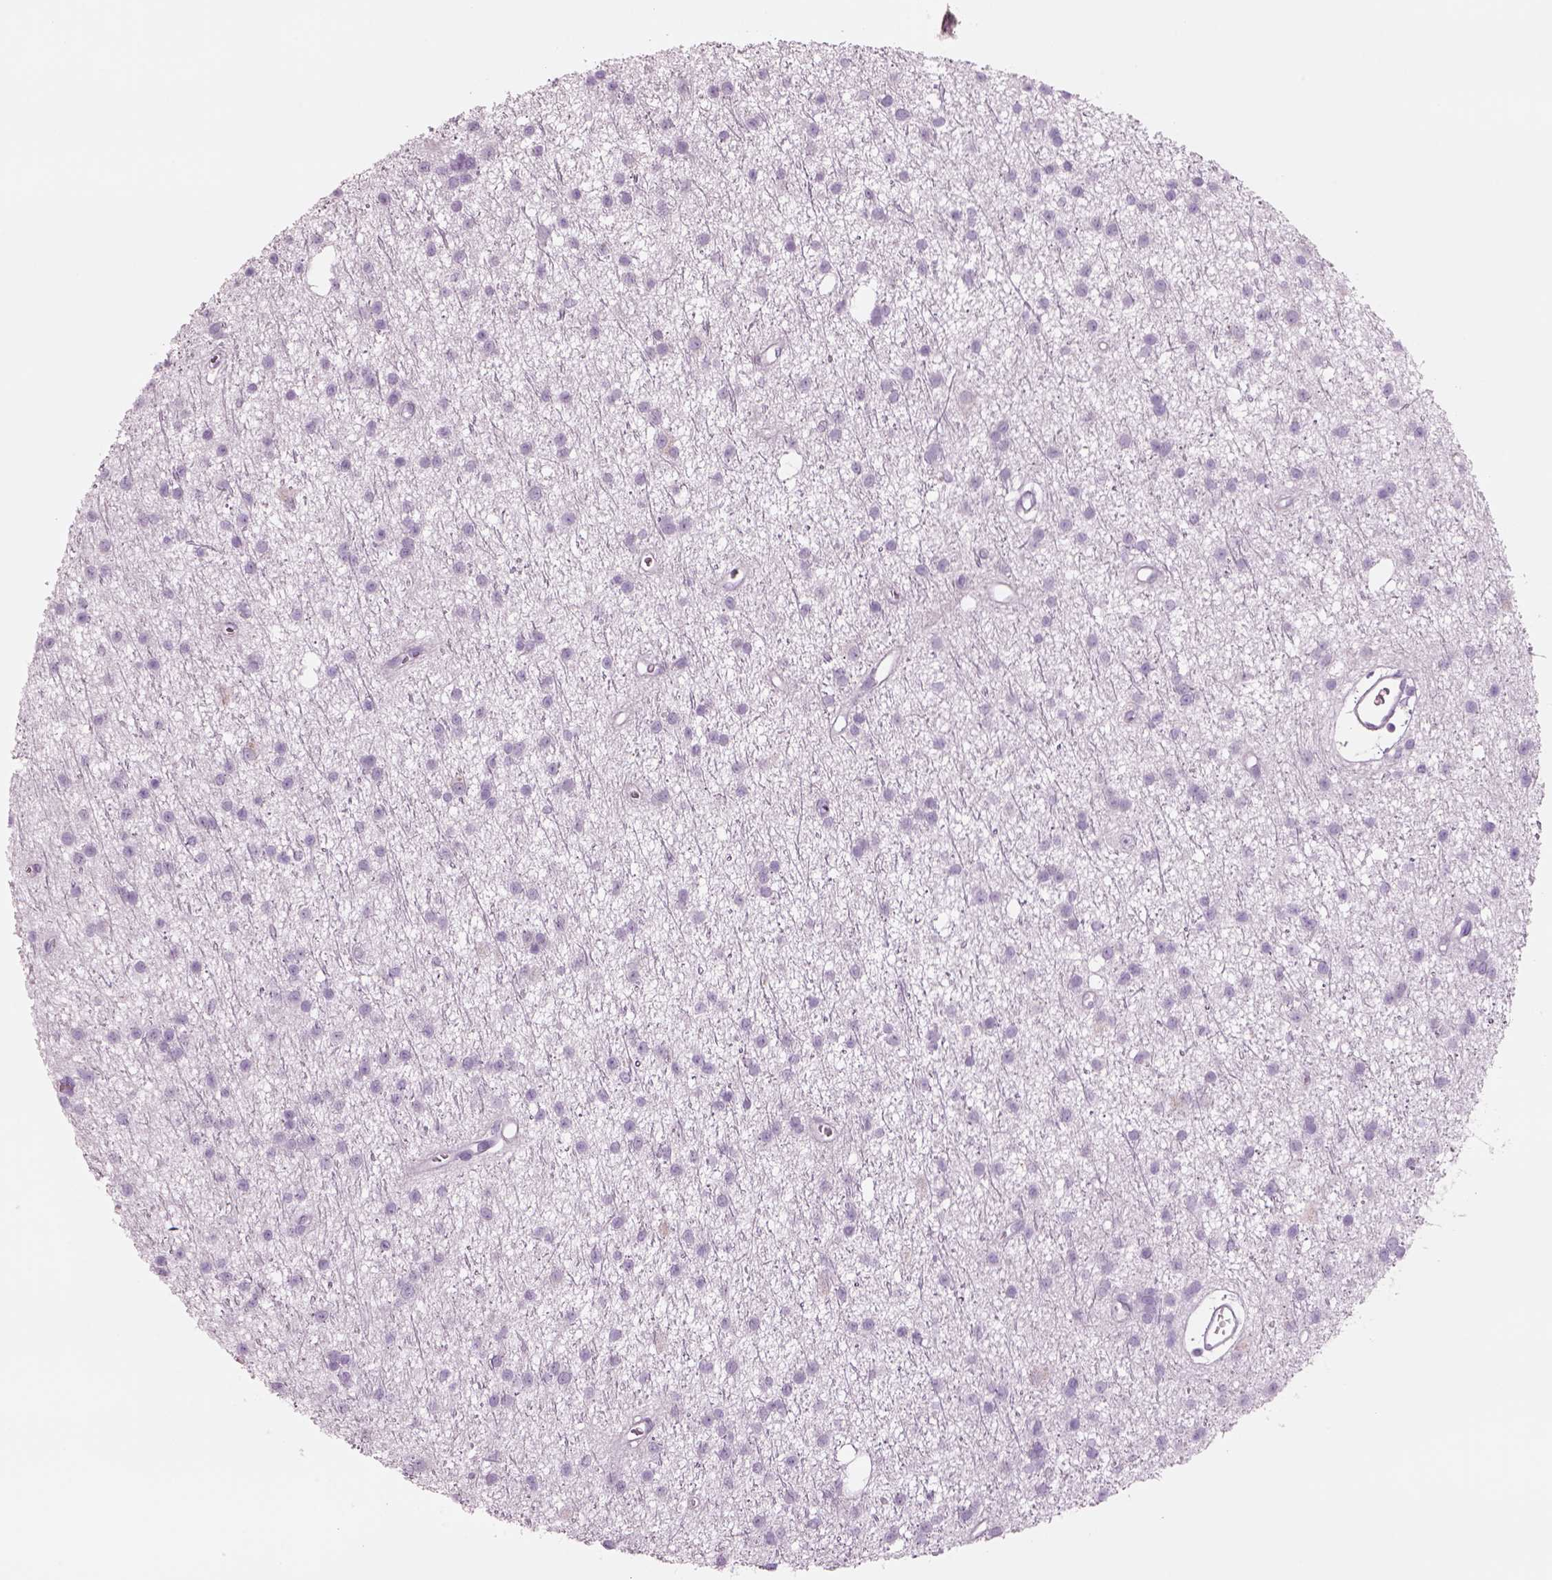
{"staining": {"intensity": "negative", "quantity": "none", "location": "none"}, "tissue": "glioma", "cell_type": "Tumor cells", "image_type": "cancer", "snomed": [{"axis": "morphology", "description": "Glioma, malignant, Low grade"}, {"axis": "topography", "description": "Brain"}], "caption": "The histopathology image demonstrates no significant staining in tumor cells of glioma.", "gene": "RHO", "patient": {"sex": "male", "age": 27}}